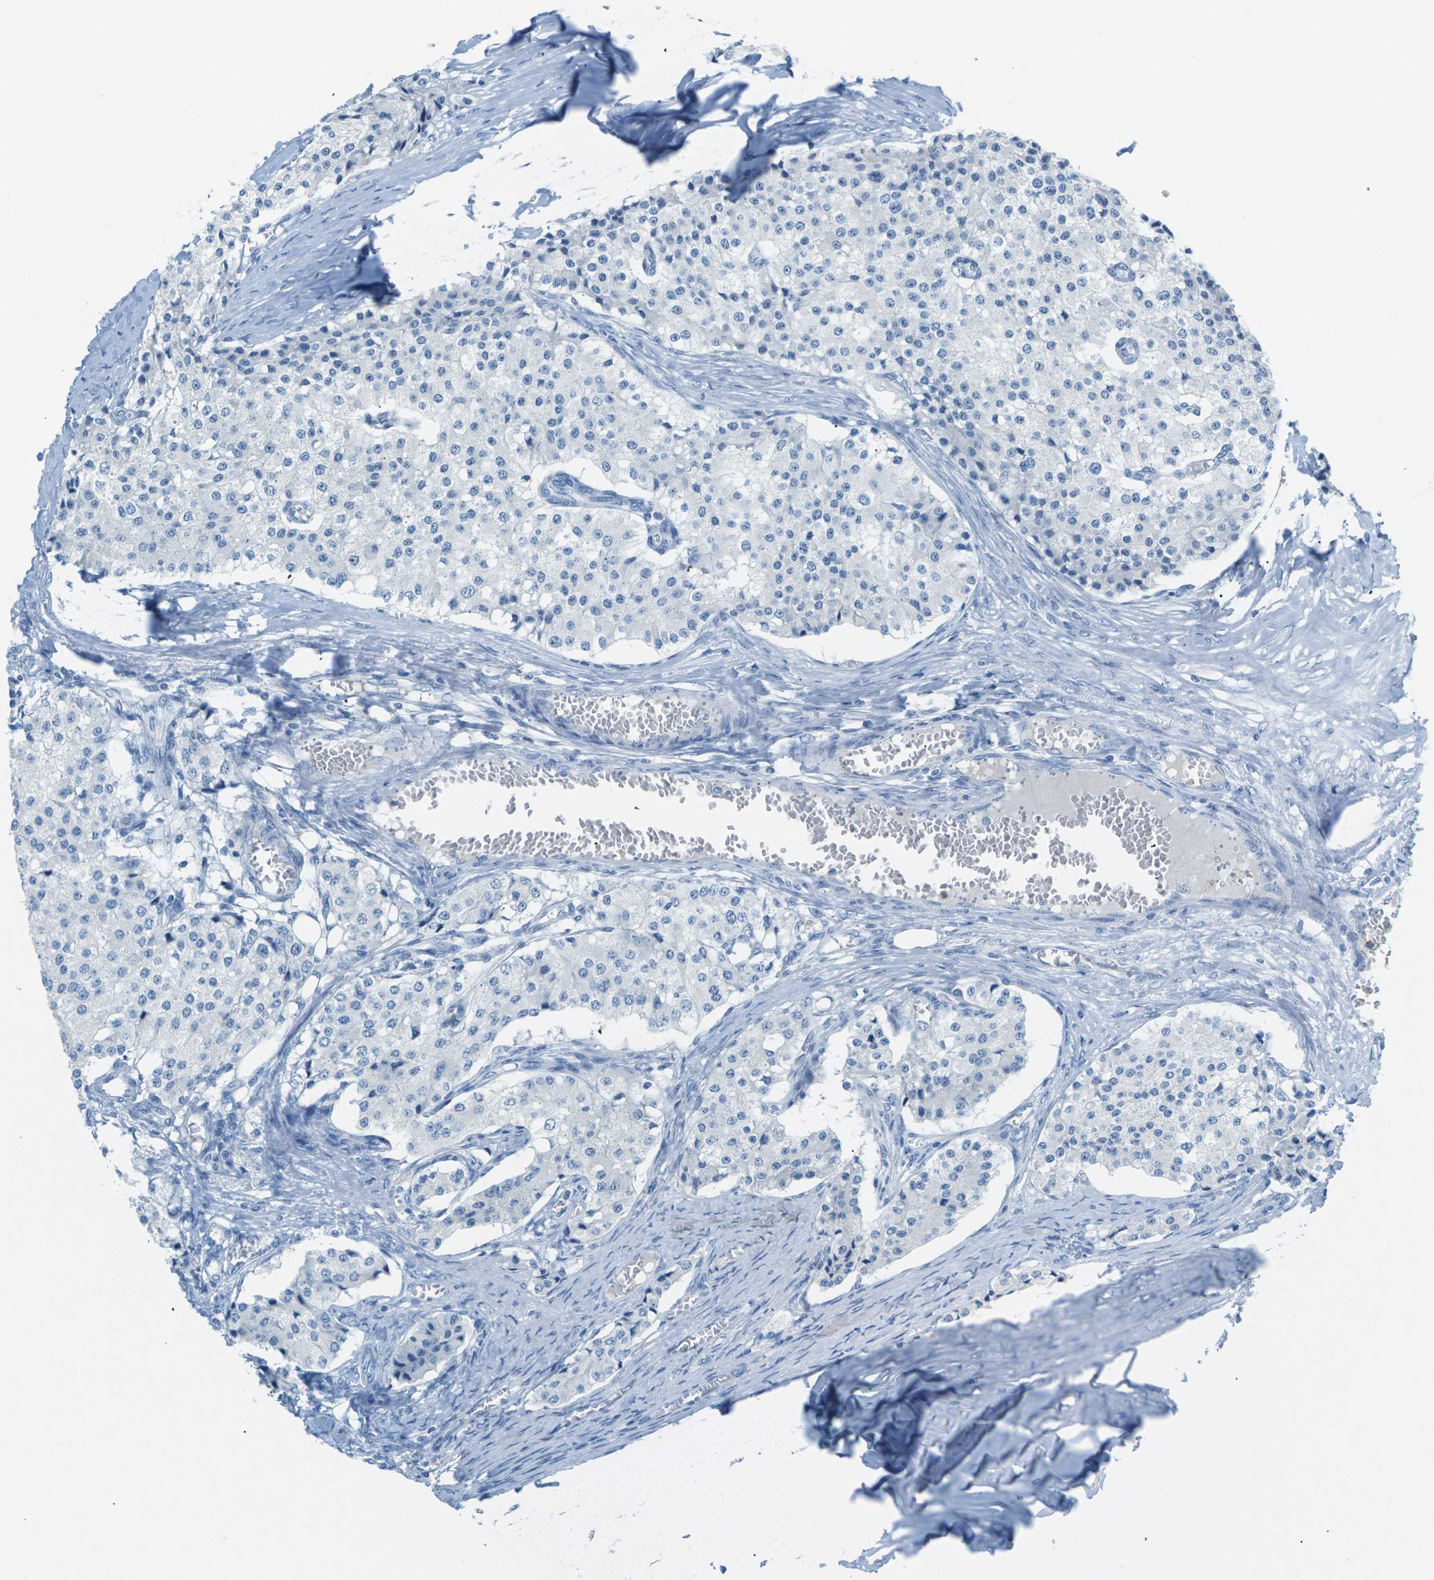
{"staining": {"intensity": "negative", "quantity": "none", "location": "none"}, "tissue": "carcinoid", "cell_type": "Tumor cells", "image_type": "cancer", "snomed": [{"axis": "morphology", "description": "Carcinoid, malignant, NOS"}, {"axis": "topography", "description": "Colon"}], "caption": "A photomicrograph of human malignant carcinoid is negative for staining in tumor cells.", "gene": "CDH16", "patient": {"sex": "female", "age": 52}}